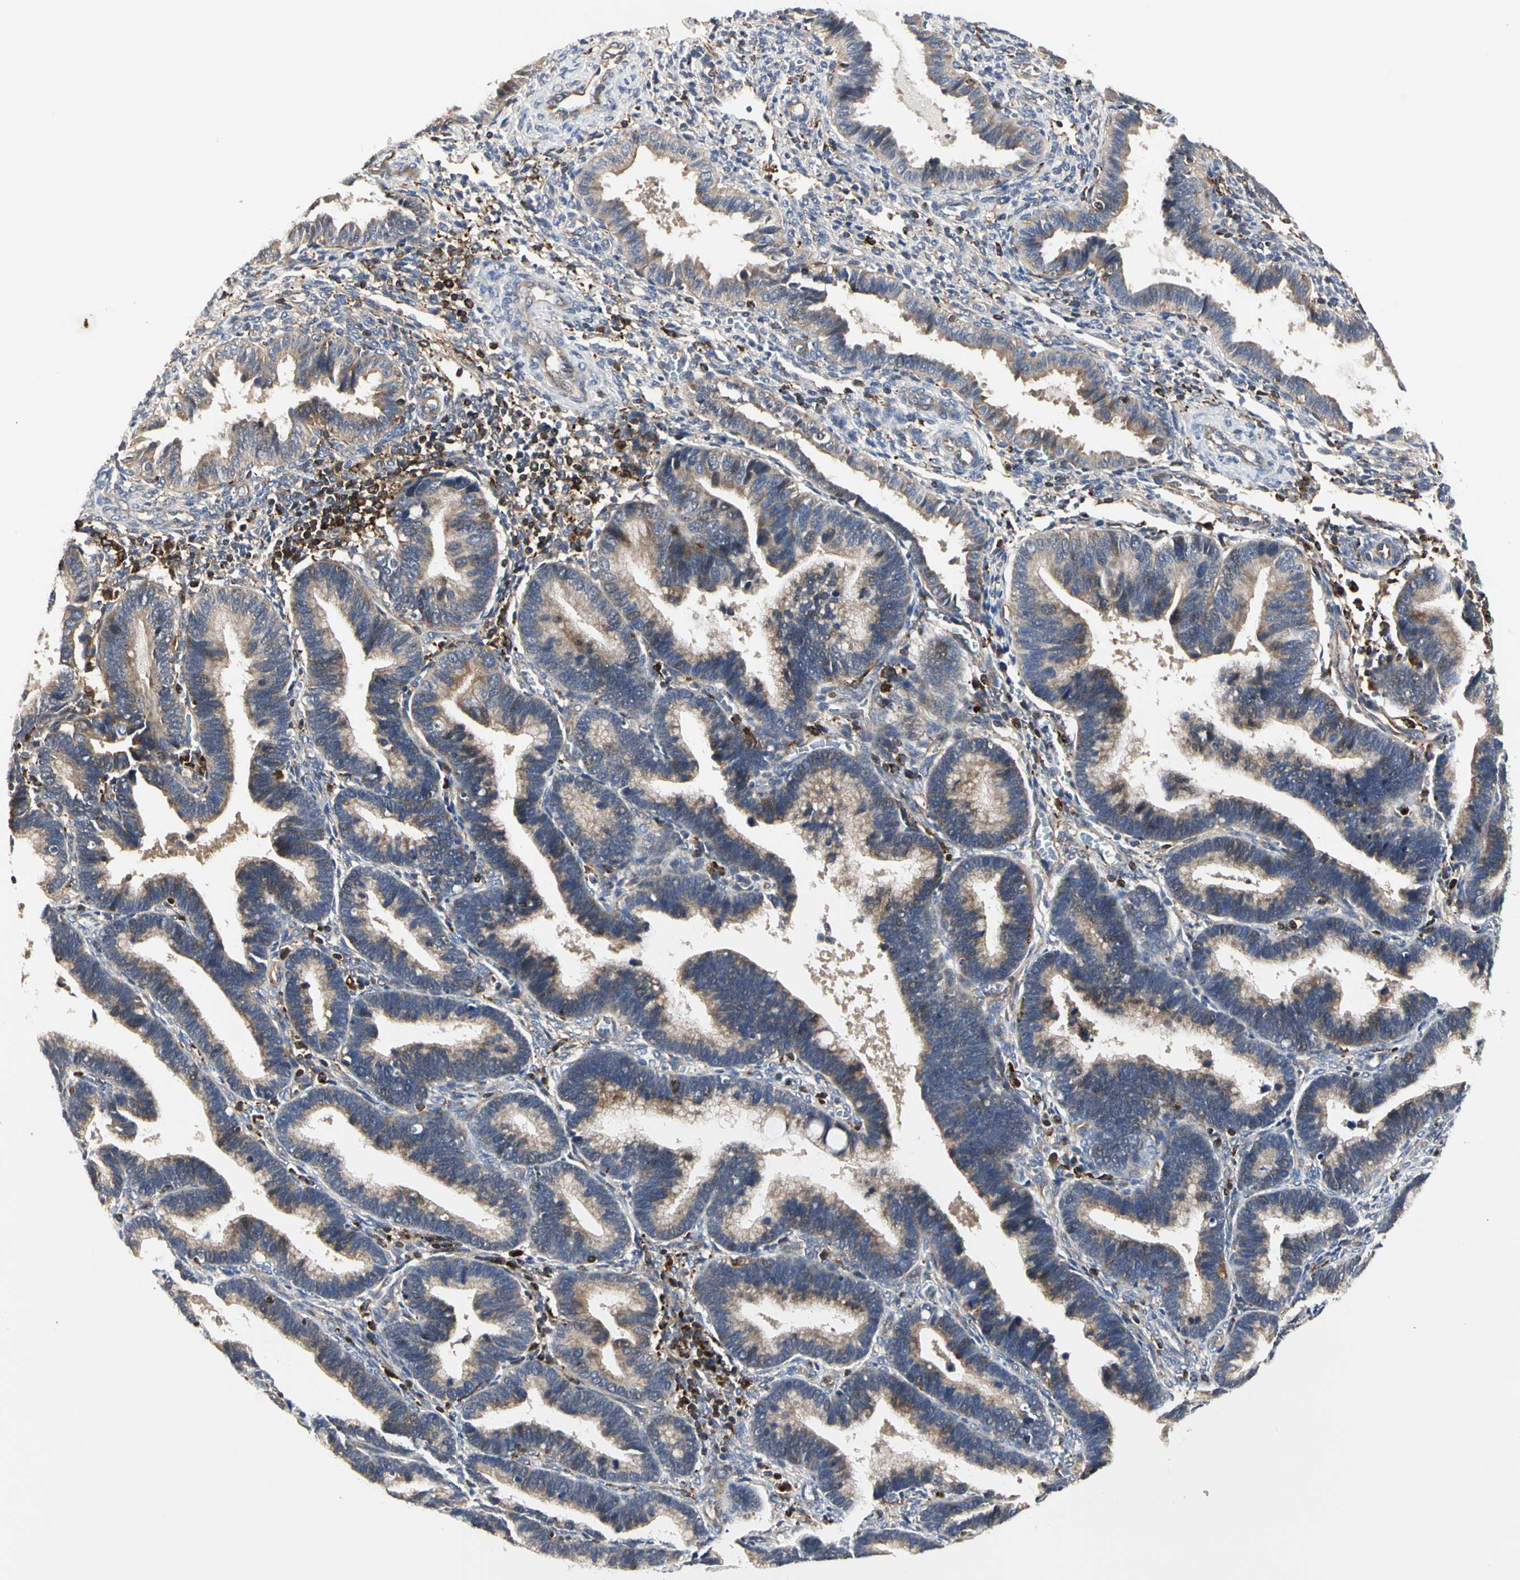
{"staining": {"intensity": "moderate", "quantity": "<25%", "location": "cytoplasmic/membranous"}, "tissue": "endometrium", "cell_type": "Cells in endometrial stroma", "image_type": "normal", "snomed": [{"axis": "morphology", "description": "Normal tissue, NOS"}, {"axis": "topography", "description": "Endometrium"}], "caption": "Endometrium was stained to show a protein in brown. There is low levels of moderate cytoplasmic/membranous staining in about <25% of cells in endometrial stroma. (DAB IHC with brightfield microscopy, high magnification).", "gene": "NAPG", "patient": {"sex": "female", "age": 36}}